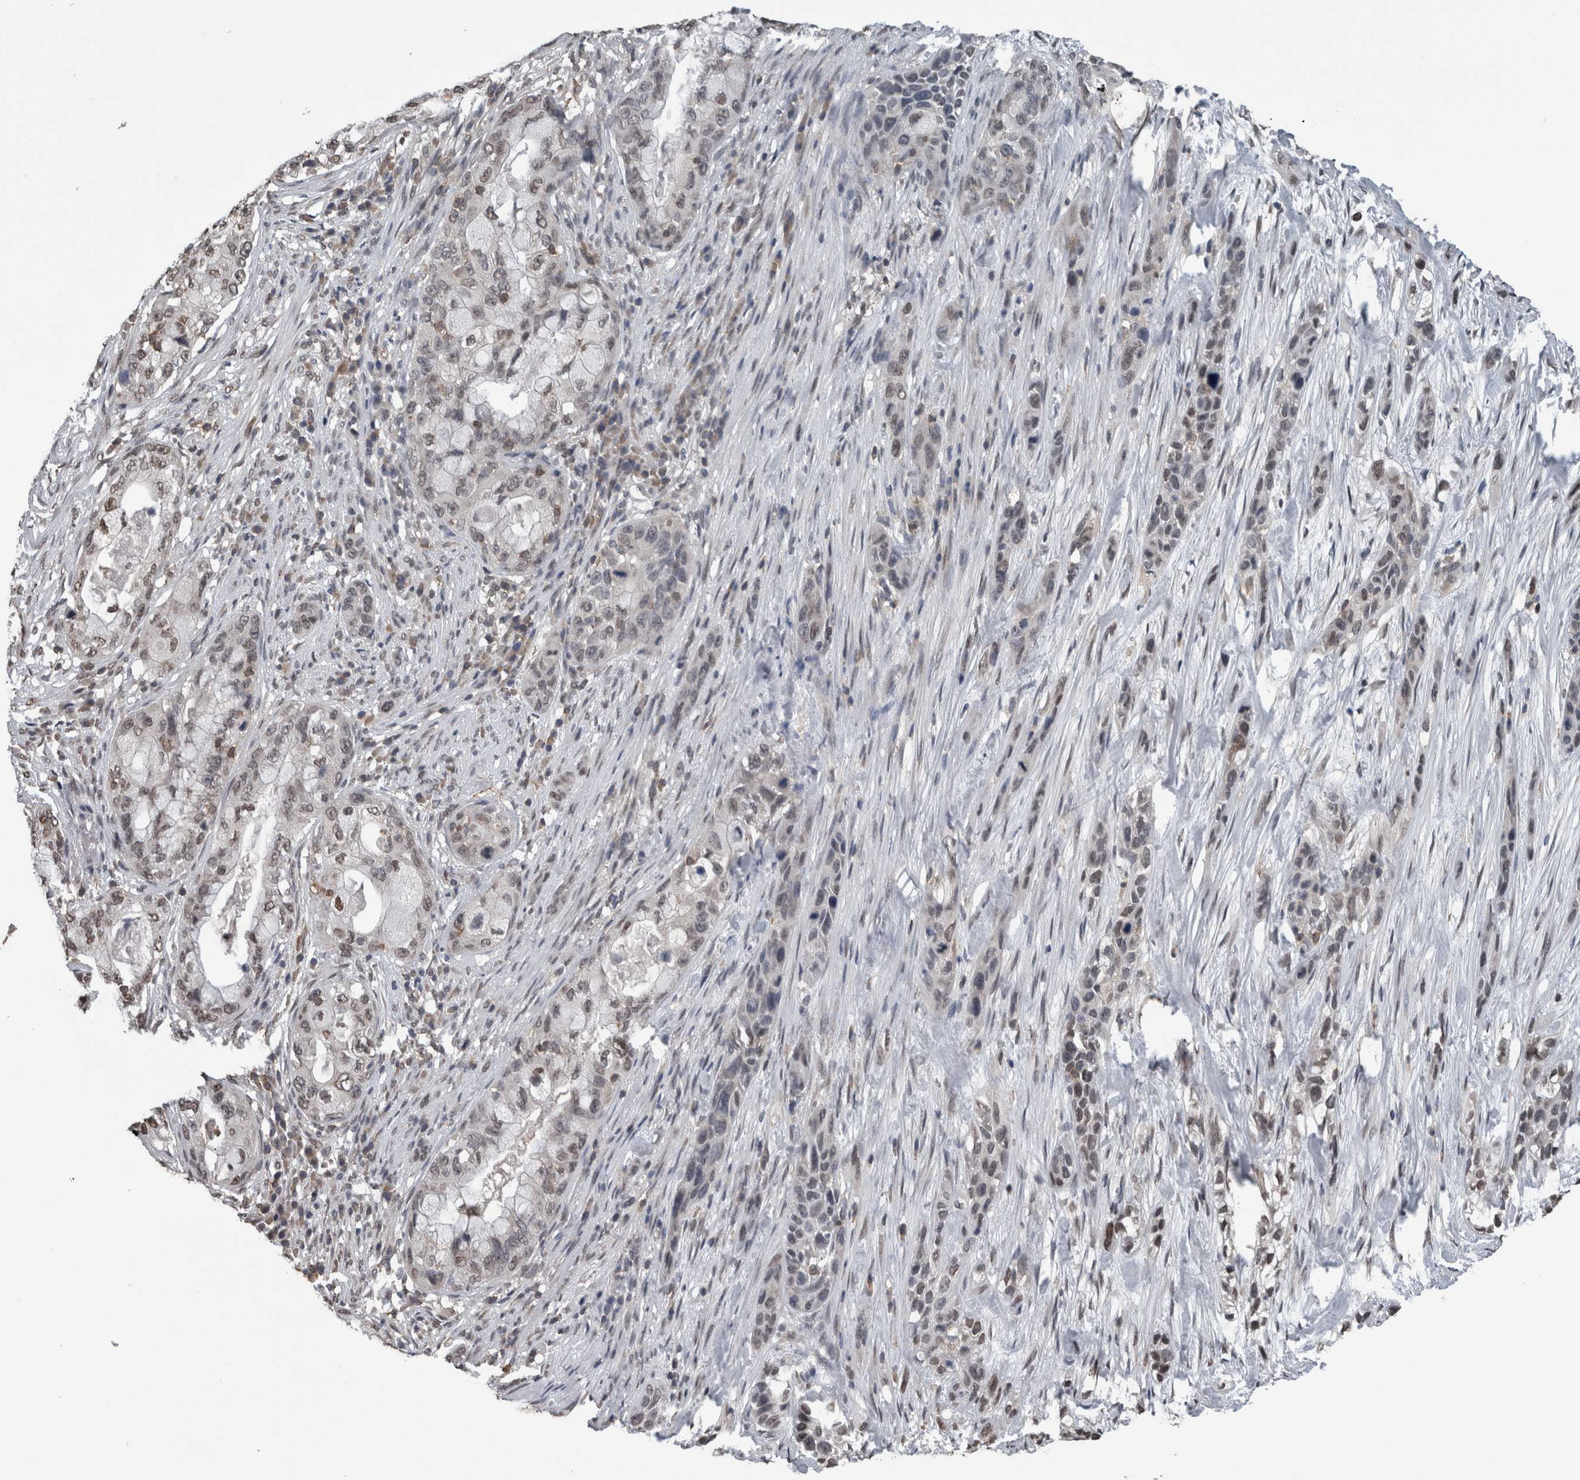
{"staining": {"intensity": "weak", "quantity": "25%-75%", "location": "nuclear"}, "tissue": "pancreatic cancer", "cell_type": "Tumor cells", "image_type": "cancer", "snomed": [{"axis": "morphology", "description": "Adenocarcinoma, NOS"}, {"axis": "topography", "description": "Pancreas"}], "caption": "The histopathology image demonstrates immunohistochemical staining of pancreatic cancer (adenocarcinoma). There is weak nuclear staining is seen in about 25%-75% of tumor cells.", "gene": "MAFF", "patient": {"sex": "male", "age": 53}}